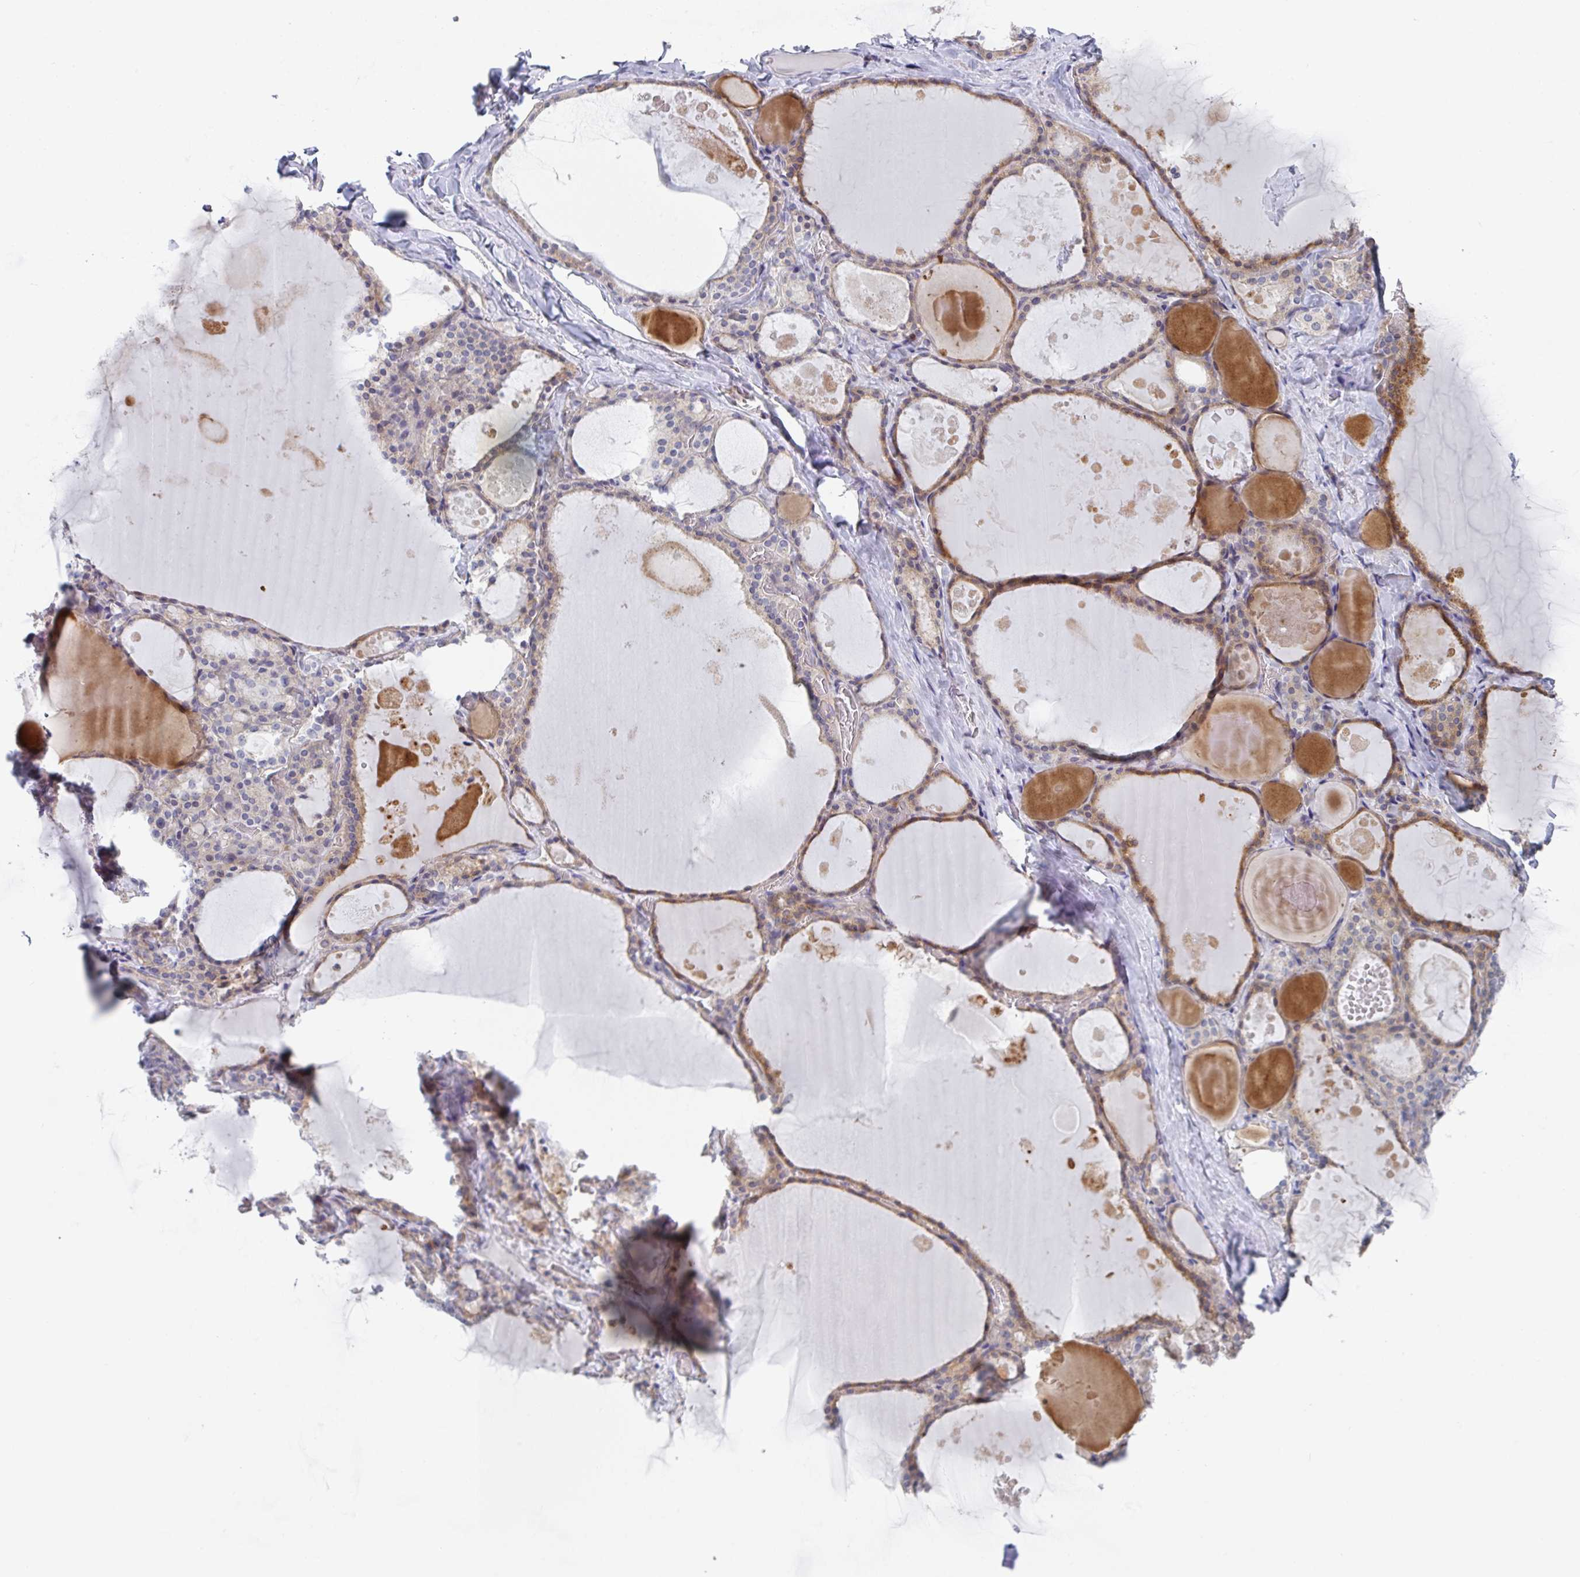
{"staining": {"intensity": "moderate", "quantity": ">75%", "location": "cytoplasmic/membranous"}, "tissue": "thyroid gland", "cell_type": "Glandular cells", "image_type": "normal", "snomed": [{"axis": "morphology", "description": "Normal tissue, NOS"}, {"axis": "topography", "description": "Thyroid gland"}], "caption": "Moderate cytoplasmic/membranous expression for a protein is seen in approximately >75% of glandular cells of benign thyroid gland using IHC.", "gene": "KLHL33", "patient": {"sex": "male", "age": 56}}